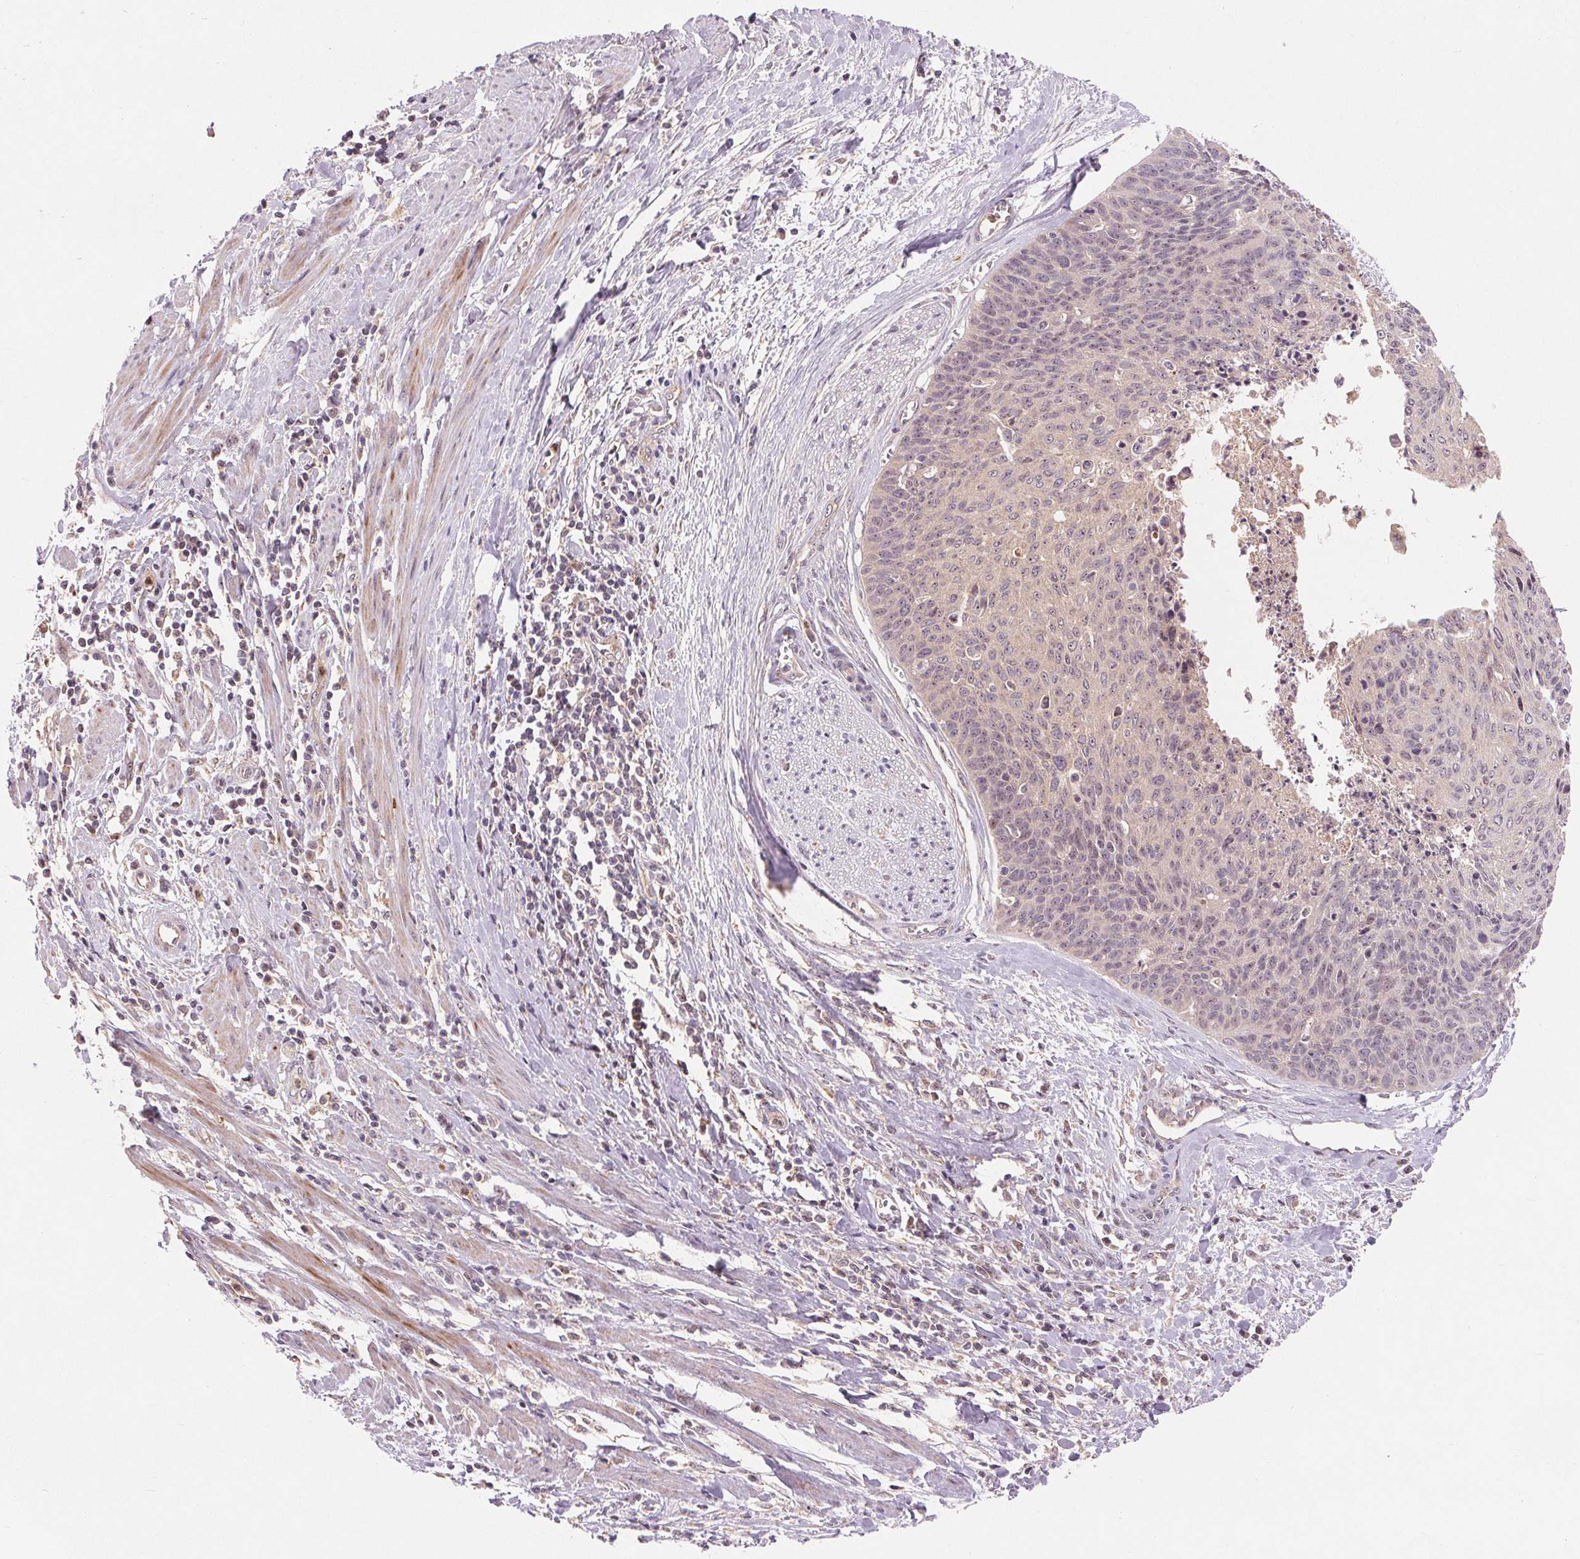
{"staining": {"intensity": "negative", "quantity": "none", "location": "none"}, "tissue": "cervical cancer", "cell_type": "Tumor cells", "image_type": "cancer", "snomed": [{"axis": "morphology", "description": "Squamous cell carcinoma, NOS"}, {"axis": "topography", "description": "Cervix"}], "caption": "Immunohistochemistry histopathology image of neoplastic tissue: cervical squamous cell carcinoma stained with DAB reveals no significant protein staining in tumor cells.", "gene": "RANBP3L", "patient": {"sex": "female", "age": 55}}